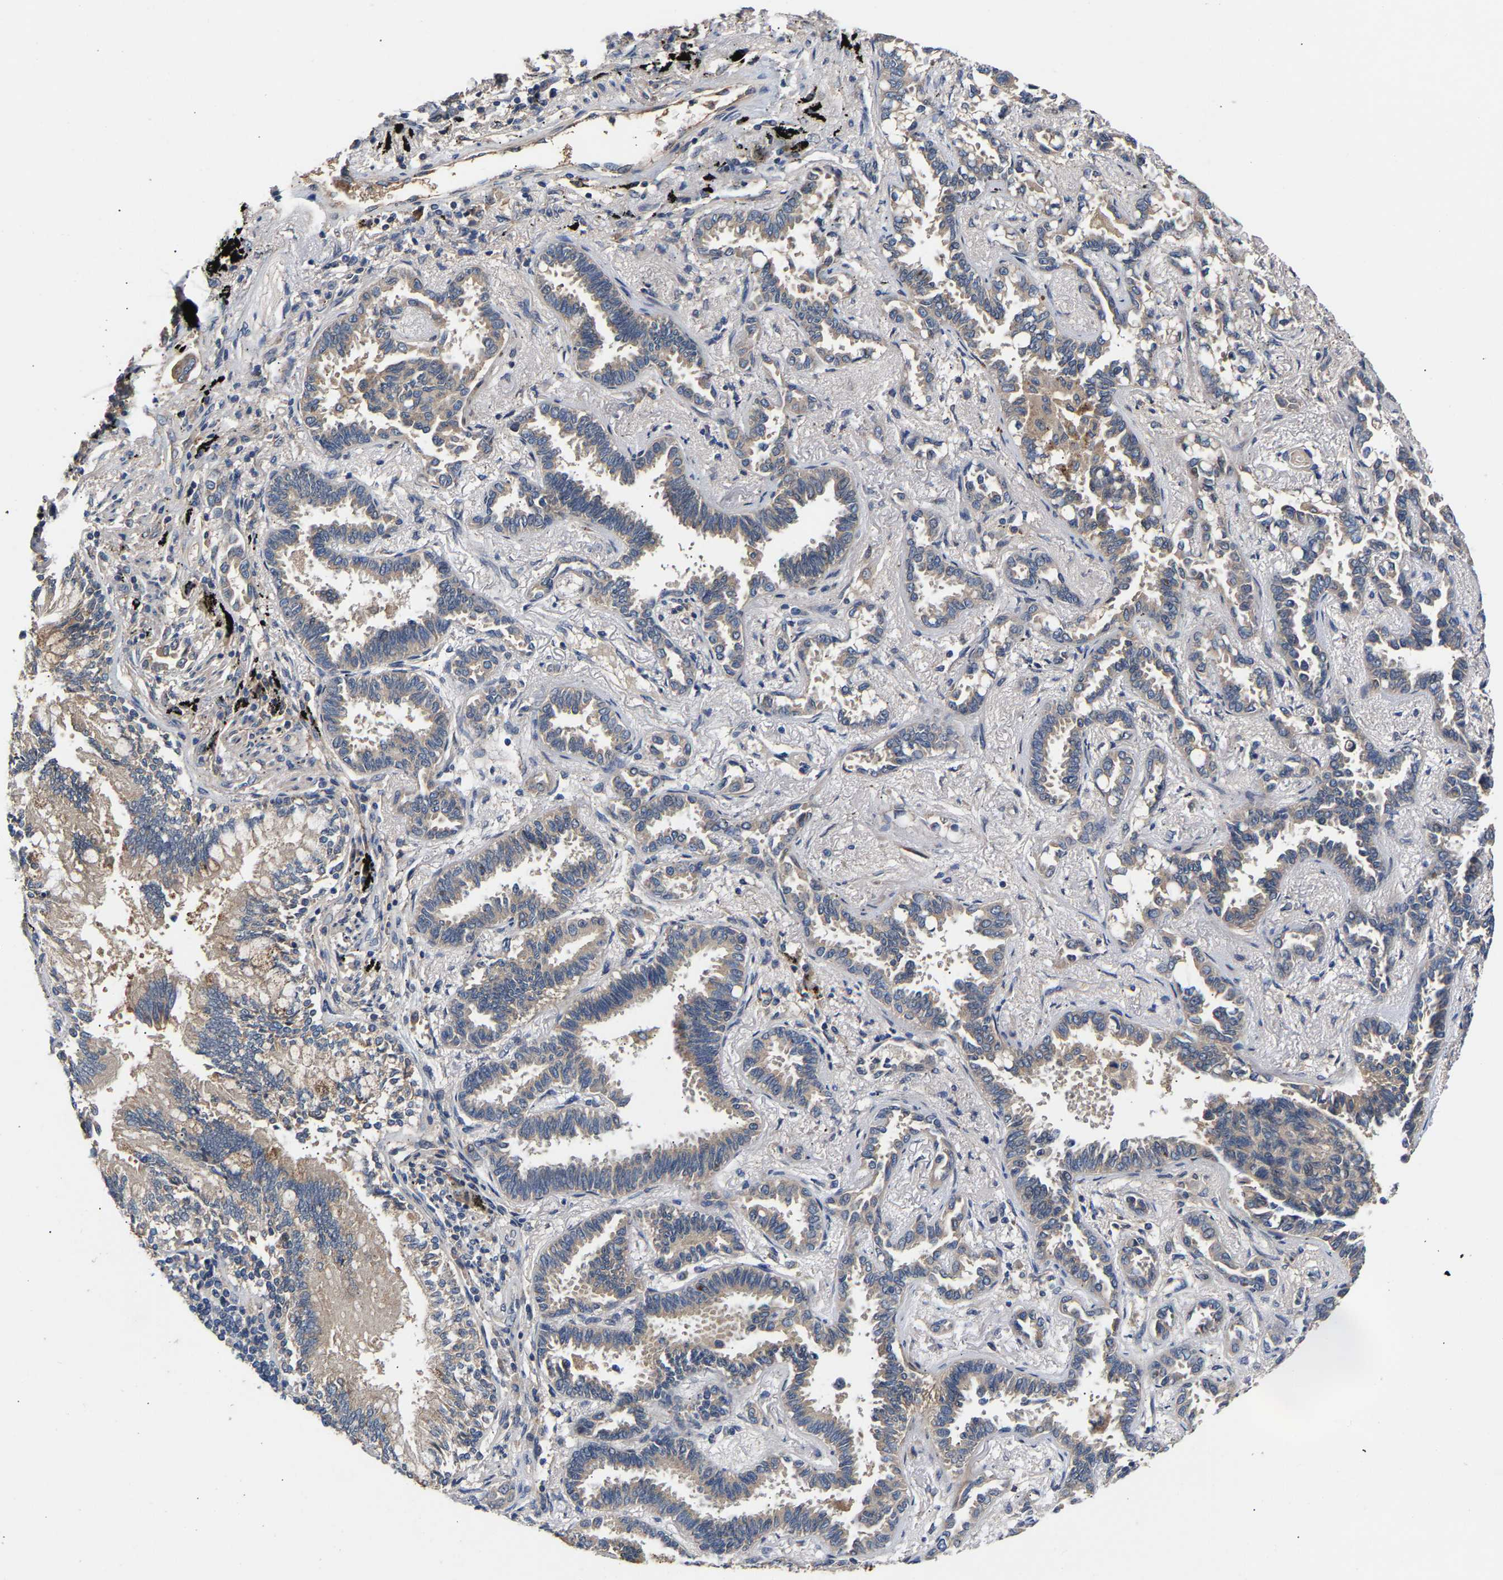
{"staining": {"intensity": "weak", "quantity": "25%-75%", "location": "cytoplasmic/membranous"}, "tissue": "lung cancer", "cell_type": "Tumor cells", "image_type": "cancer", "snomed": [{"axis": "morphology", "description": "Adenocarcinoma, NOS"}, {"axis": "topography", "description": "Lung"}], "caption": "The image exhibits staining of lung cancer, revealing weak cytoplasmic/membranous protein staining (brown color) within tumor cells. (DAB (3,3'-diaminobenzidine) IHC, brown staining for protein, blue staining for nuclei).", "gene": "KASH5", "patient": {"sex": "male", "age": 59}}